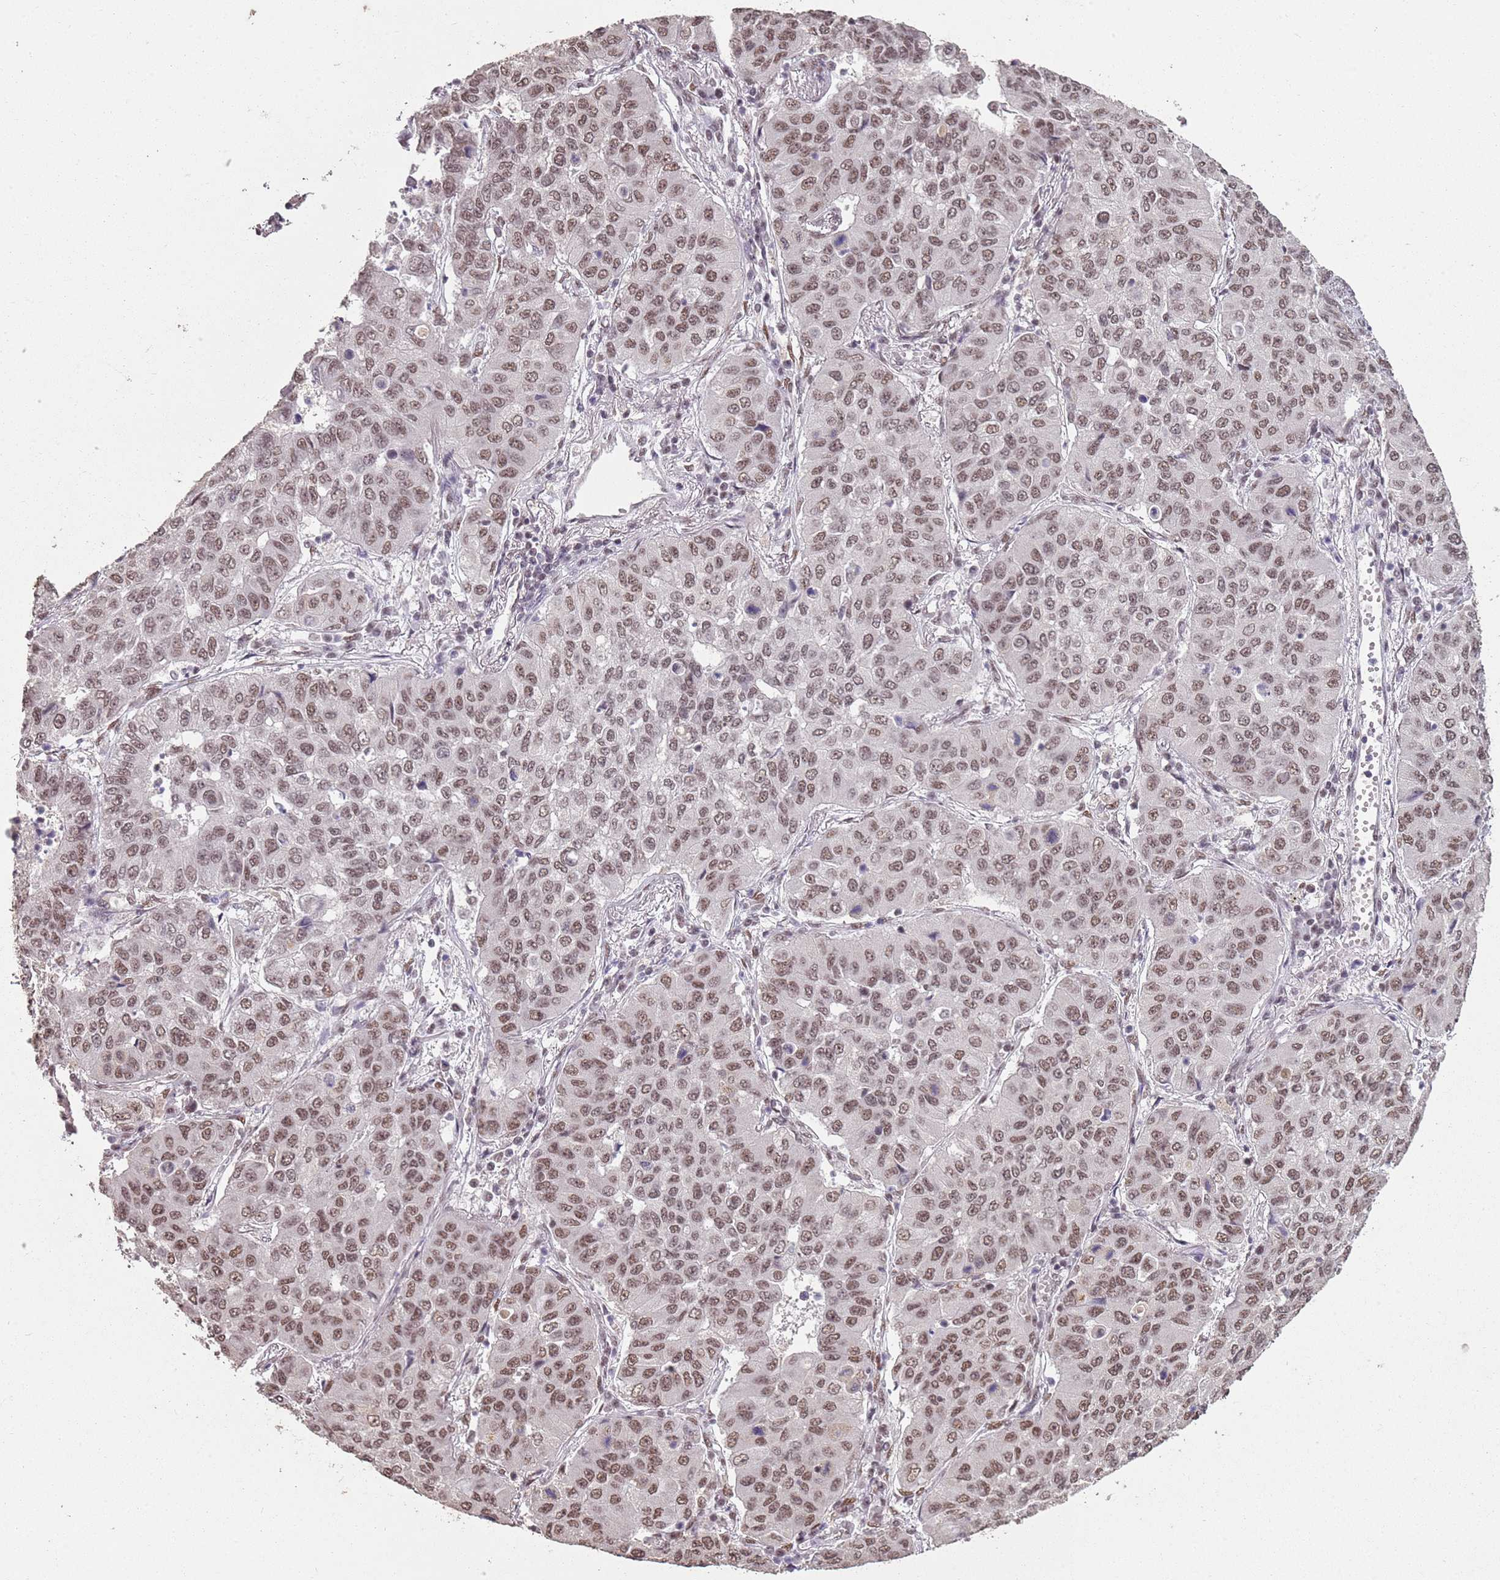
{"staining": {"intensity": "moderate", "quantity": ">75%", "location": "nuclear"}, "tissue": "lung cancer", "cell_type": "Tumor cells", "image_type": "cancer", "snomed": [{"axis": "morphology", "description": "Squamous cell carcinoma, NOS"}, {"axis": "topography", "description": "Lung"}], "caption": "Lung cancer tissue exhibits moderate nuclear positivity in about >75% of tumor cells, visualized by immunohistochemistry.", "gene": "ARL14EP", "patient": {"sex": "male", "age": 74}}